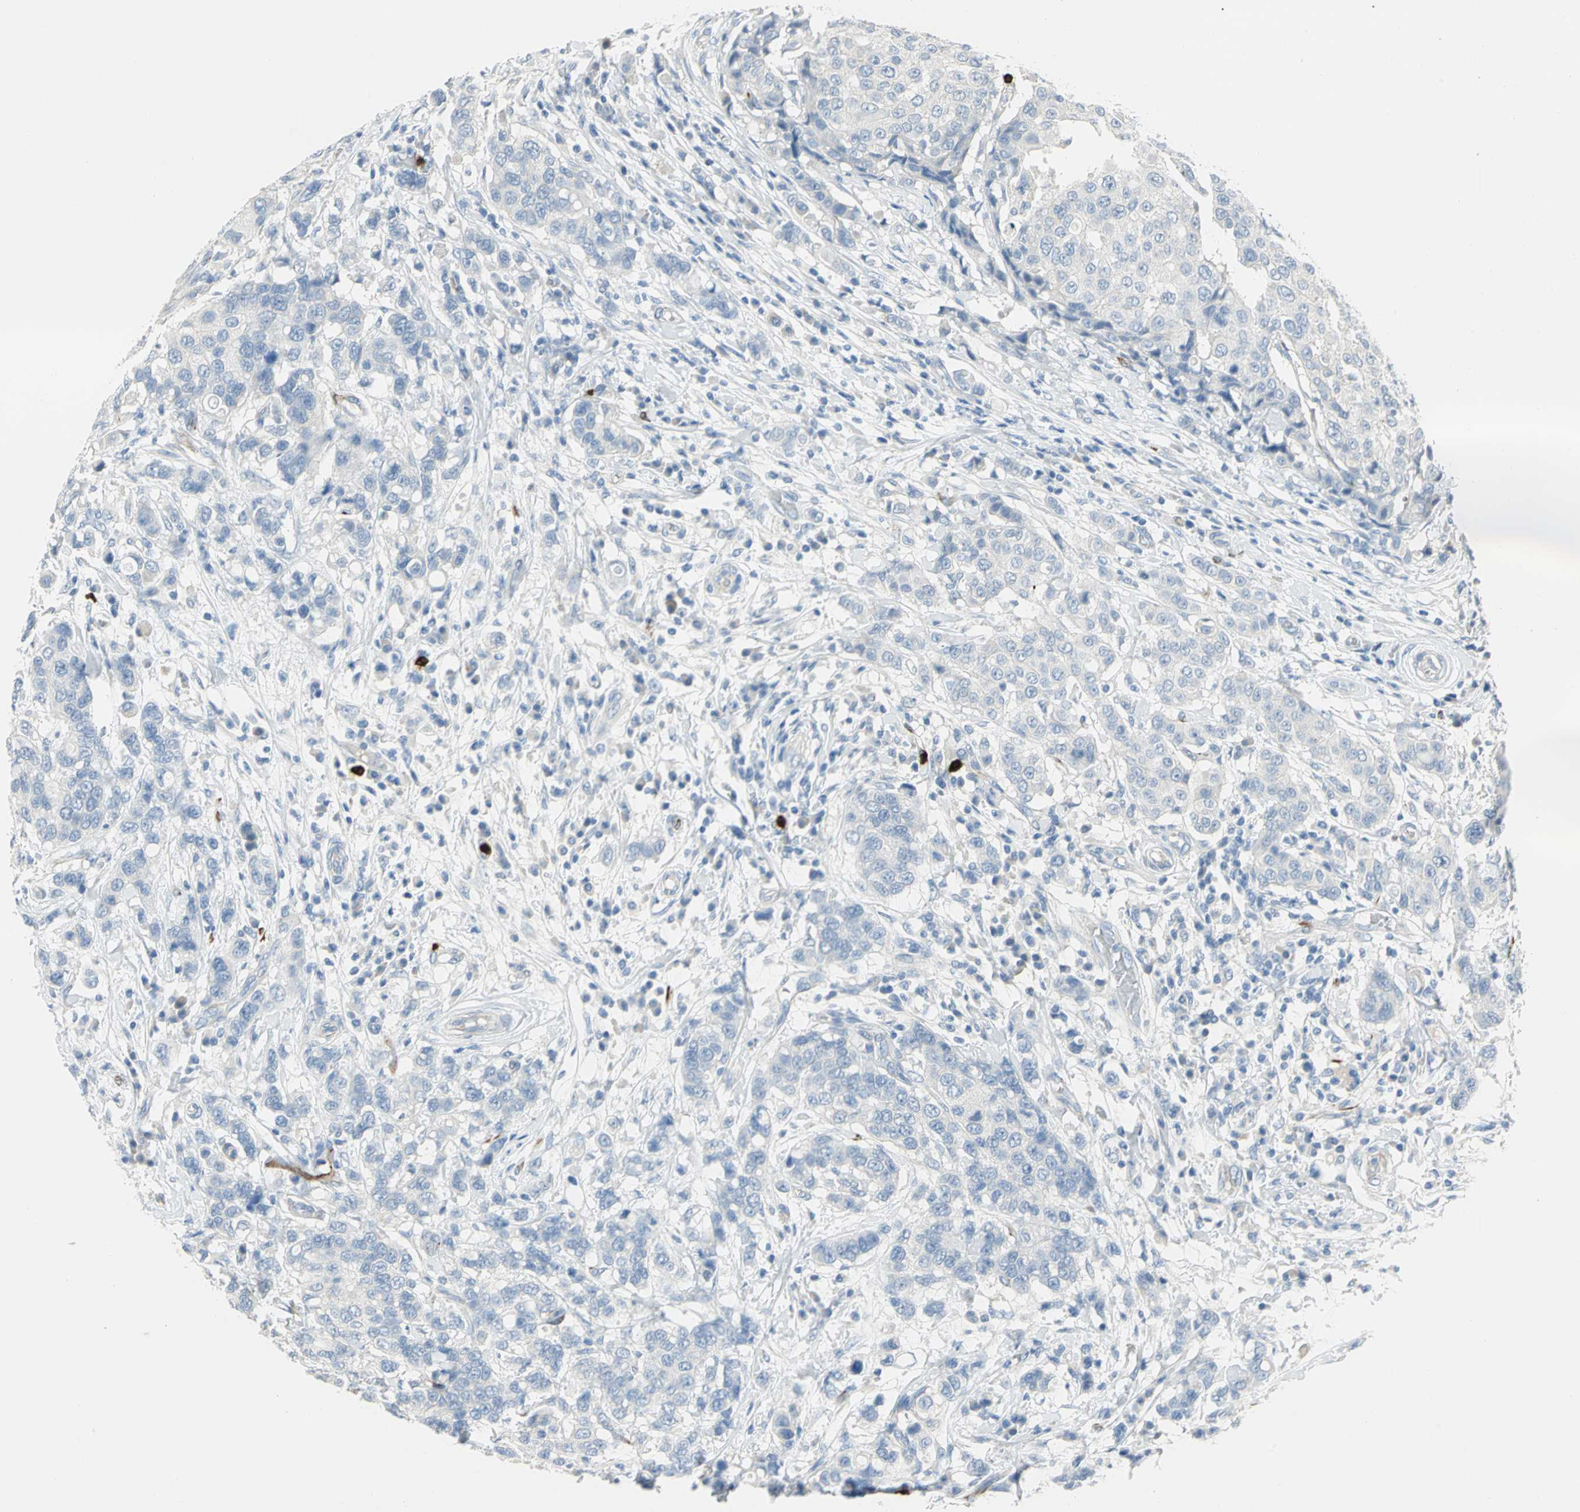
{"staining": {"intensity": "negative", "quantity": "none", "location": "none"}, "tissue": "breast cancer", "cell_type": "Tumor cells", "image_type": "cancer", "snomed": [{"axis": "morphology", "description": "Duct carcinoma"}, {"axis": "topography", "description": "Breast"}], "caption": "Breast cancer (invasive ductal carcinoma) was stained to show a protein in brown. There is no significant positivity in tumor cells.", "gene": "ALOX15", "patient": {"sex": "female", "age": 27}}